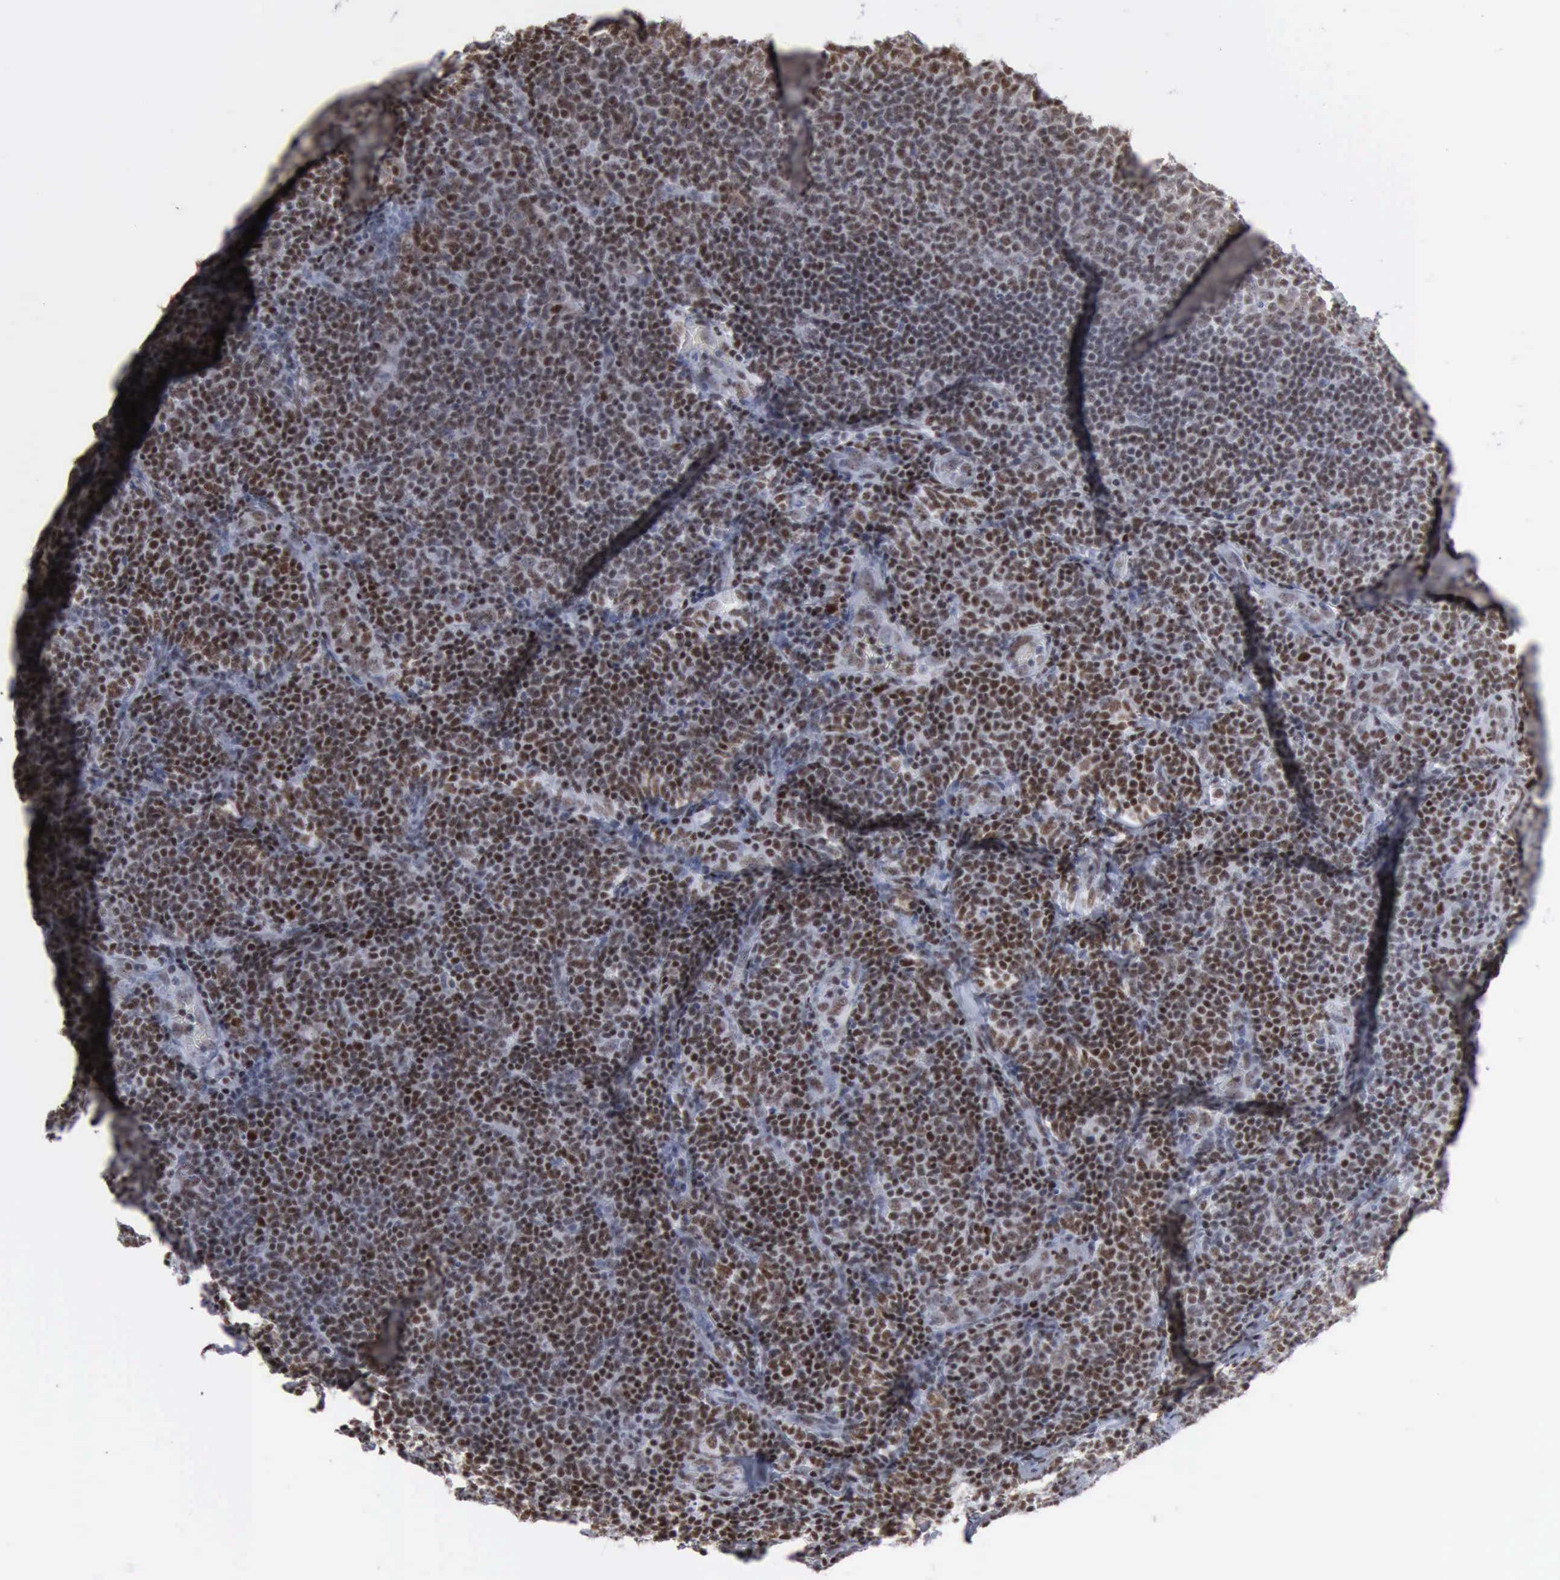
{"staining": {"intensity": "moderate", "quantity": ">75%", "location": "nuclear"}, "tissue": "lymphoma", "cell_type": "Tumor cells", "image_type": "cancer", "snomed": [{"axis": "morphology", "description": "Malignant lymphoma, non-Hodgkin's type, Low grade"}, {"axis": "topography", "description": "Lymph node"}], "caption": "Lymphoma tissue exhibits moderate nuclear positivity in about >75% of tumor cells", "gene": "XPA", "patient": {"sex": "male", "age": 74}}